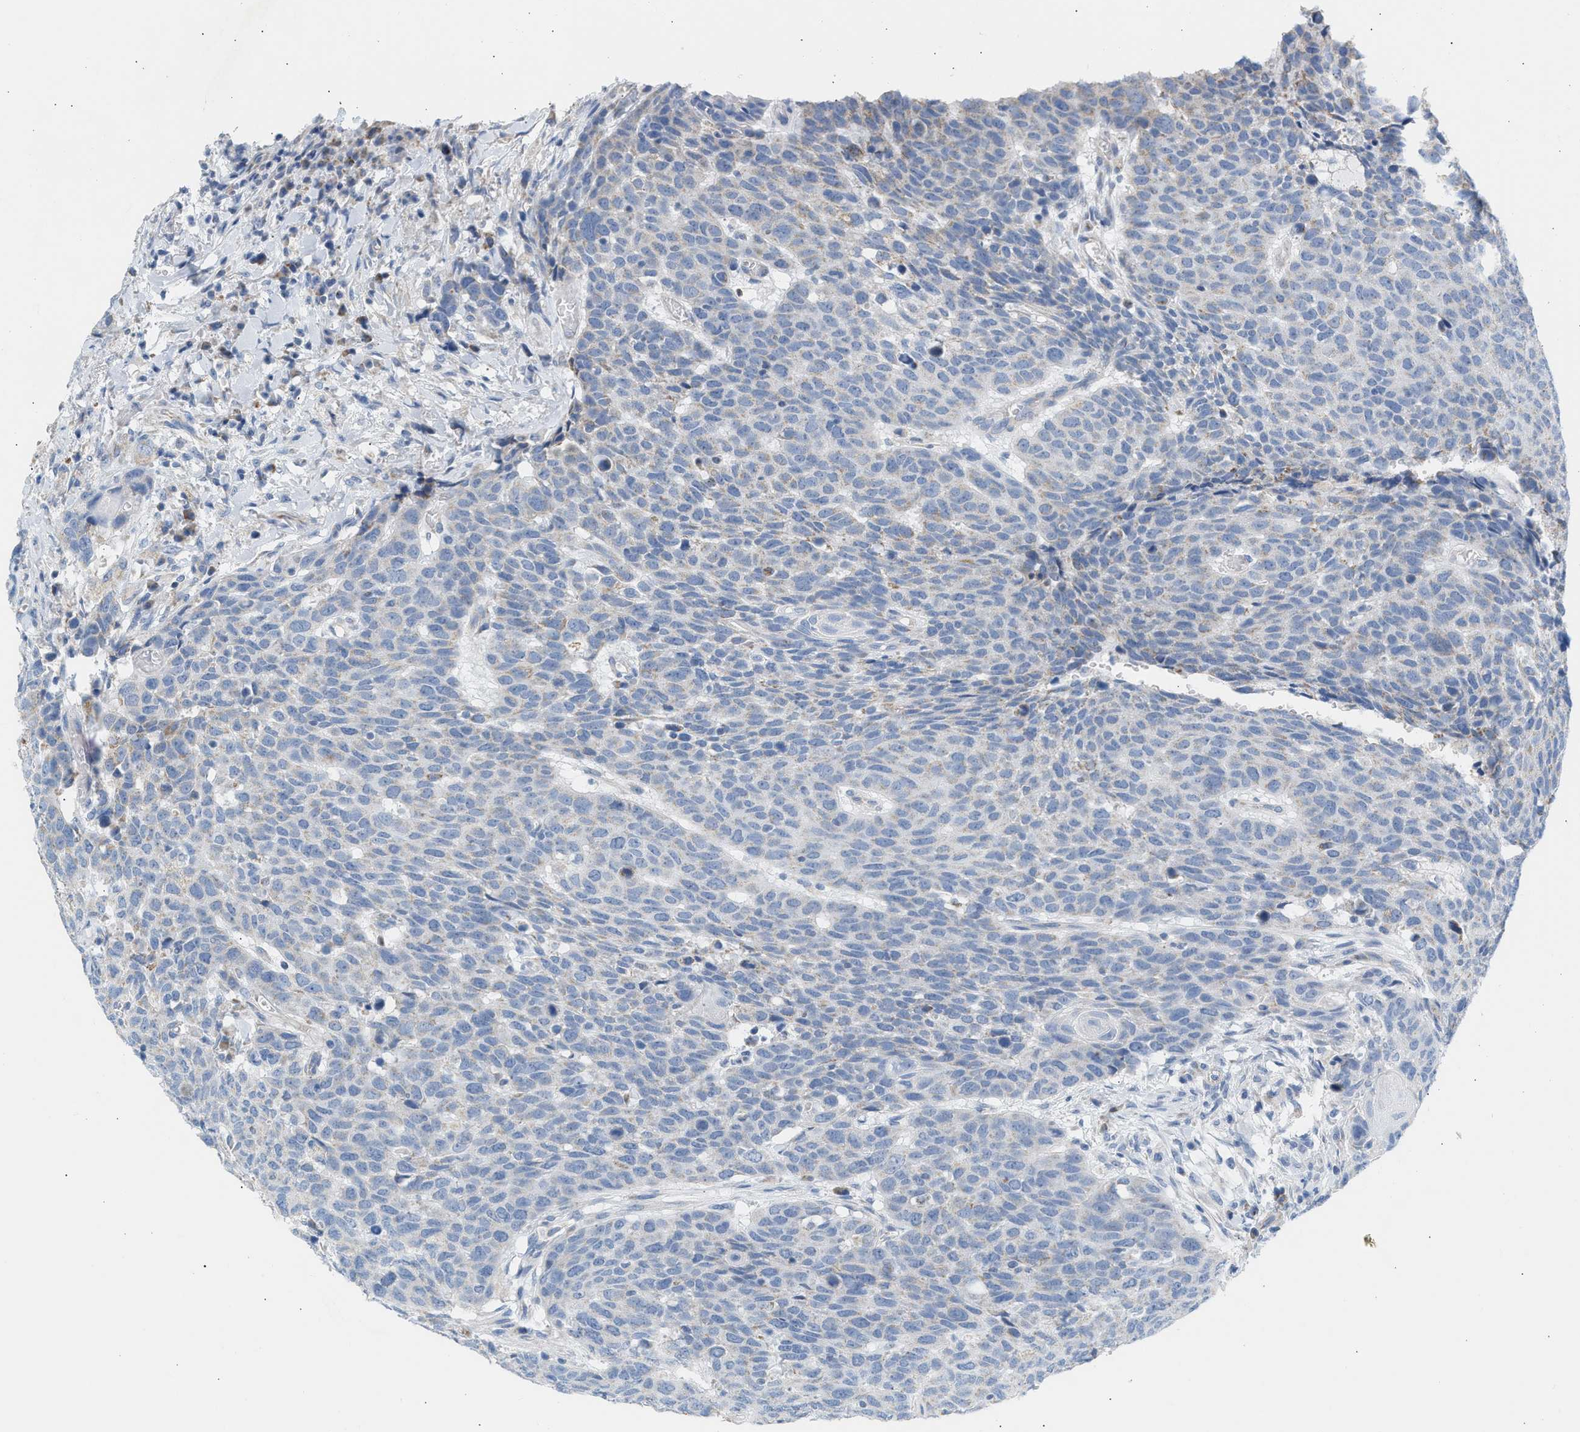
{"staining": {"intensity": "weak", "quantity": "<25%", "location": "cytoplasmic/membranous"}, "tissue": "head and neck cancer", "cell_type": "Tumor cells", "image_type": "cancer", "snomed": [{"axis": "morphology", "description": "Squamous cell carcinoma, NOS"}, {"axis": "topography", "description": "Head-Neck"}], "caption": "The photomicrograph exhibits no significant positivity in tumor cells of squamous cell carcinoma (head and neck). The staining was performed using DAB (3,3'-diaminobenzidine) to visualize the protein expression in brown, while the nuclei were stained in blue with hematoxylin (Magnification: 20x).", "gene": "NDUFS8", "patient": {"sex": "male", "age": 66}}